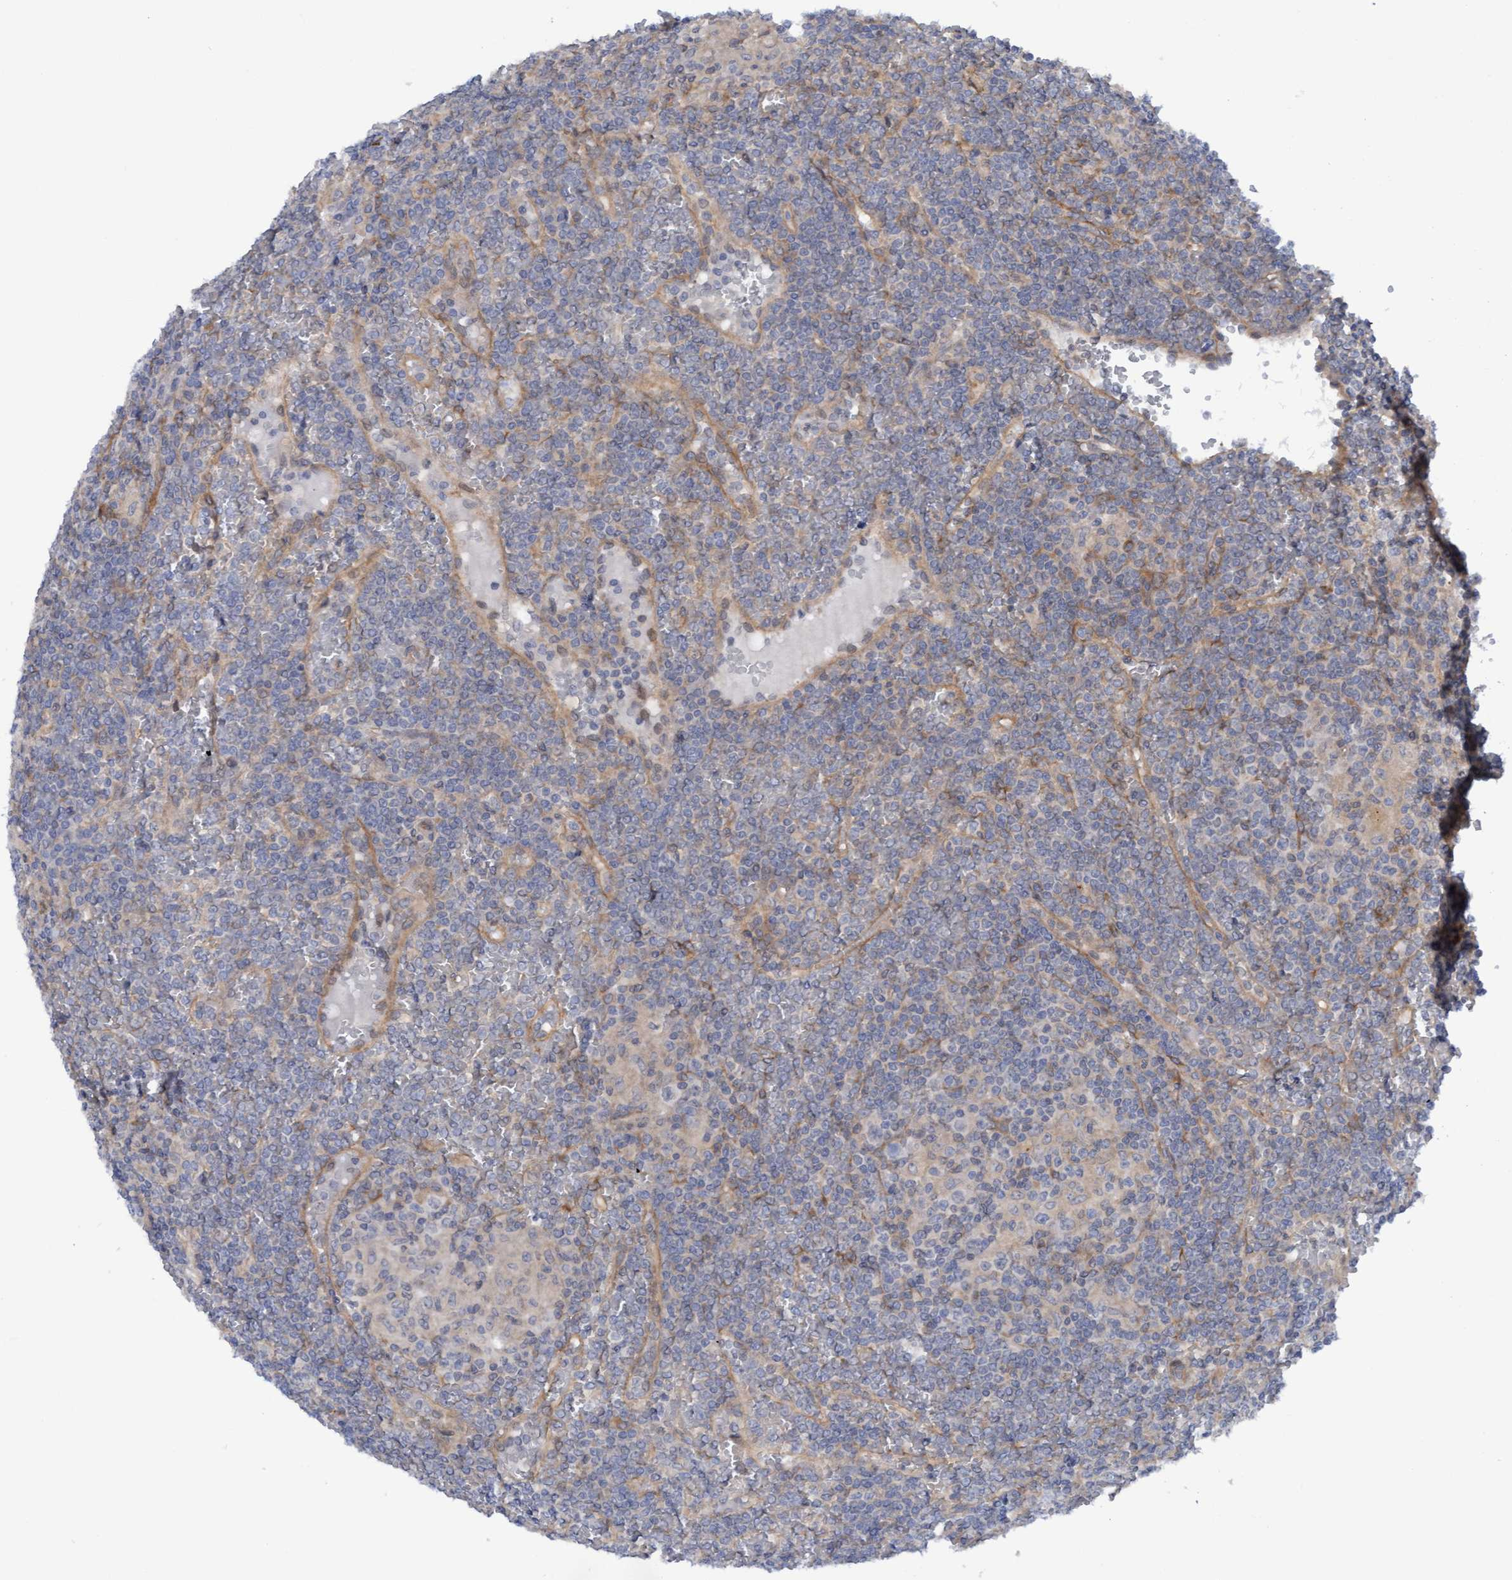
{"staining": {"intensity": "negative", "quantity": "none", "location": "none"}, "tissue": "lymphoma", "cell_type": "Tumor cells", "image_type": "cancer", "snomed": [{"axis": "morphology", "description": "Malignant lymphoma, non-Hodgkin's type, Low grade"}, {"axis": "topography", "description": "Spleen"}], "caption": "Immunohistochemistry (IHC) micrograph of neoplastic tissue: lymphoma stained with DAB (3,3'-diaminobenzidine) displays no significant protein expression in tumor cells.", "gene": "PLCD1", "patient": {"sex": "female", "age": 19}}